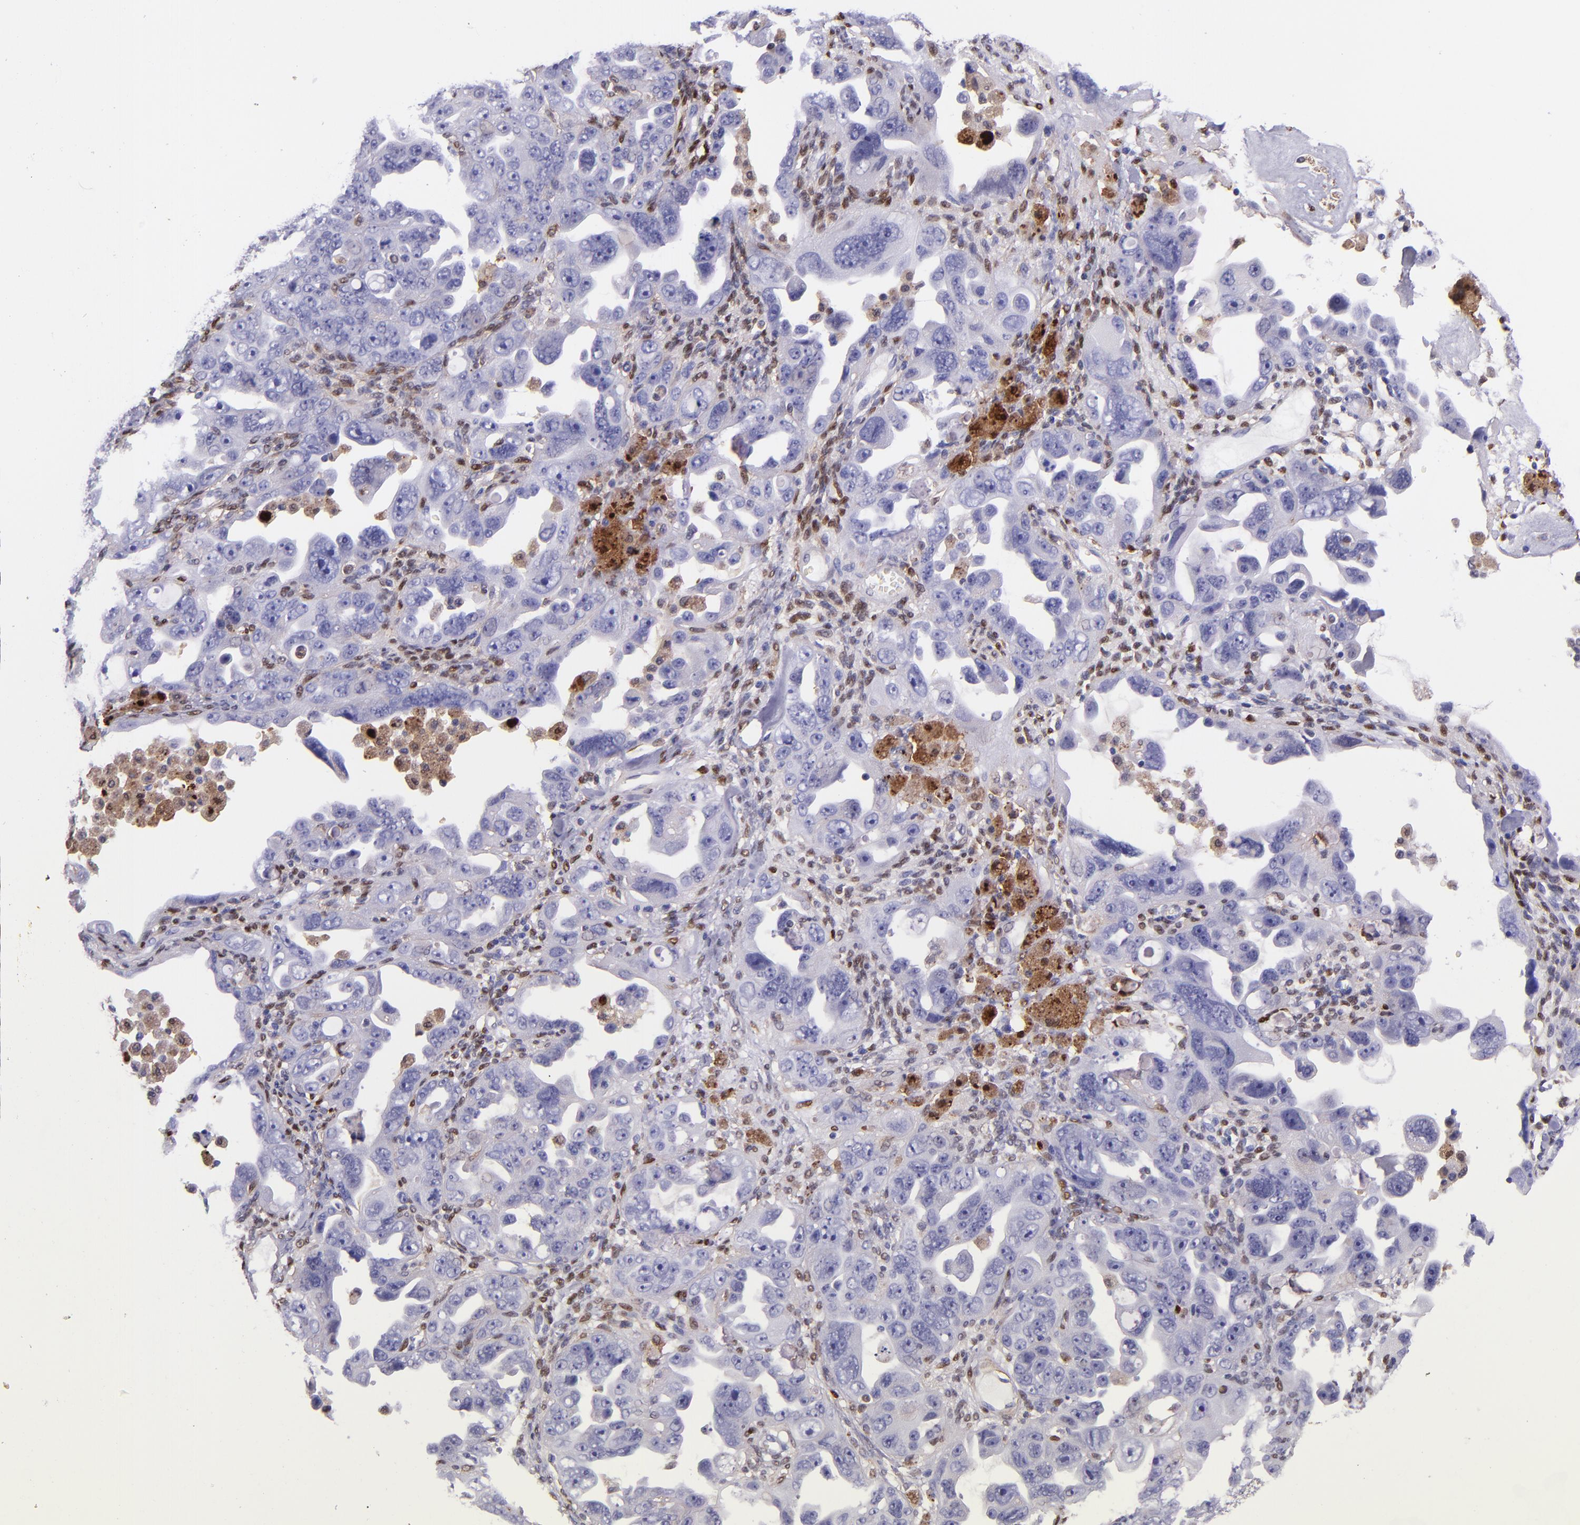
{"staining": {"intensity": "negative", "quantity": "none", "location": "none"}, "tissue": "ovarian cancer", "cell_type": "Tumor cells", "image_type": "cancer", "snomed": [{"axis": "morphology", "description": "Cystadenocarcinoma, serous, NOS"}, {"axis": "topography", "description": "Ovary"}], "caption": "Tumor cells show no significant expression in ovarian cancer.", "gene": "LGALS1", "patient": {"sex": "female", "age": 66}}